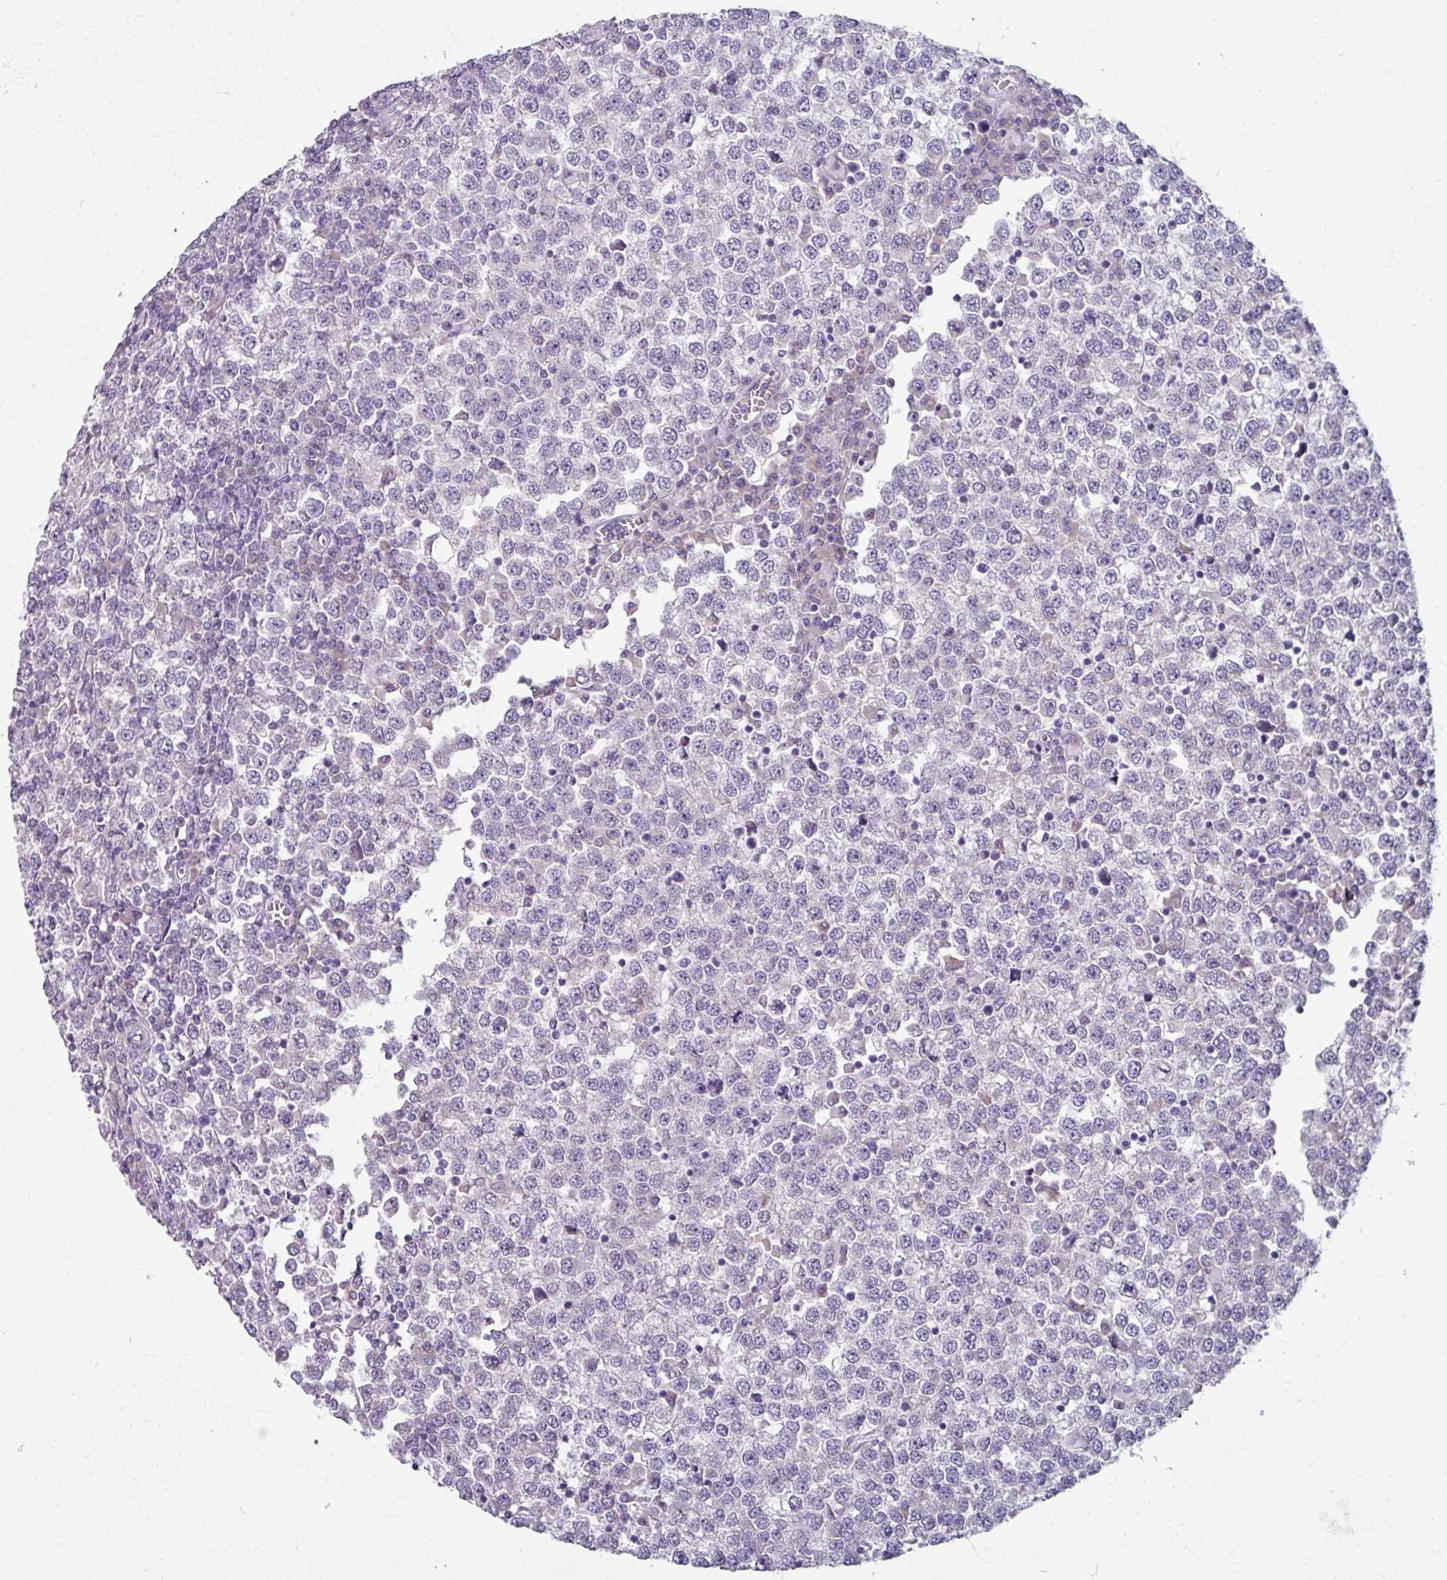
{"staining": {"intensity": "negative", "quantity": "none", "location": "none"}, "tissue": "testis cancer", "cell_type": "Tumor cells", "image_type": "cancer", "snomed": [{"axis": "morphology", "description": "Seminoma, NOS"}, {"axis": "topography", "description": "Testis"}], "caption": "IHC of testis cancer reveals no positivity in tumor cells. (Brightfield microscopy of DAB (3,3'-diaminobenzidine) immunohistochemistry at high magnification).", "gene": "SMIM11", "patient": {"sex": "male", "age": 65}}